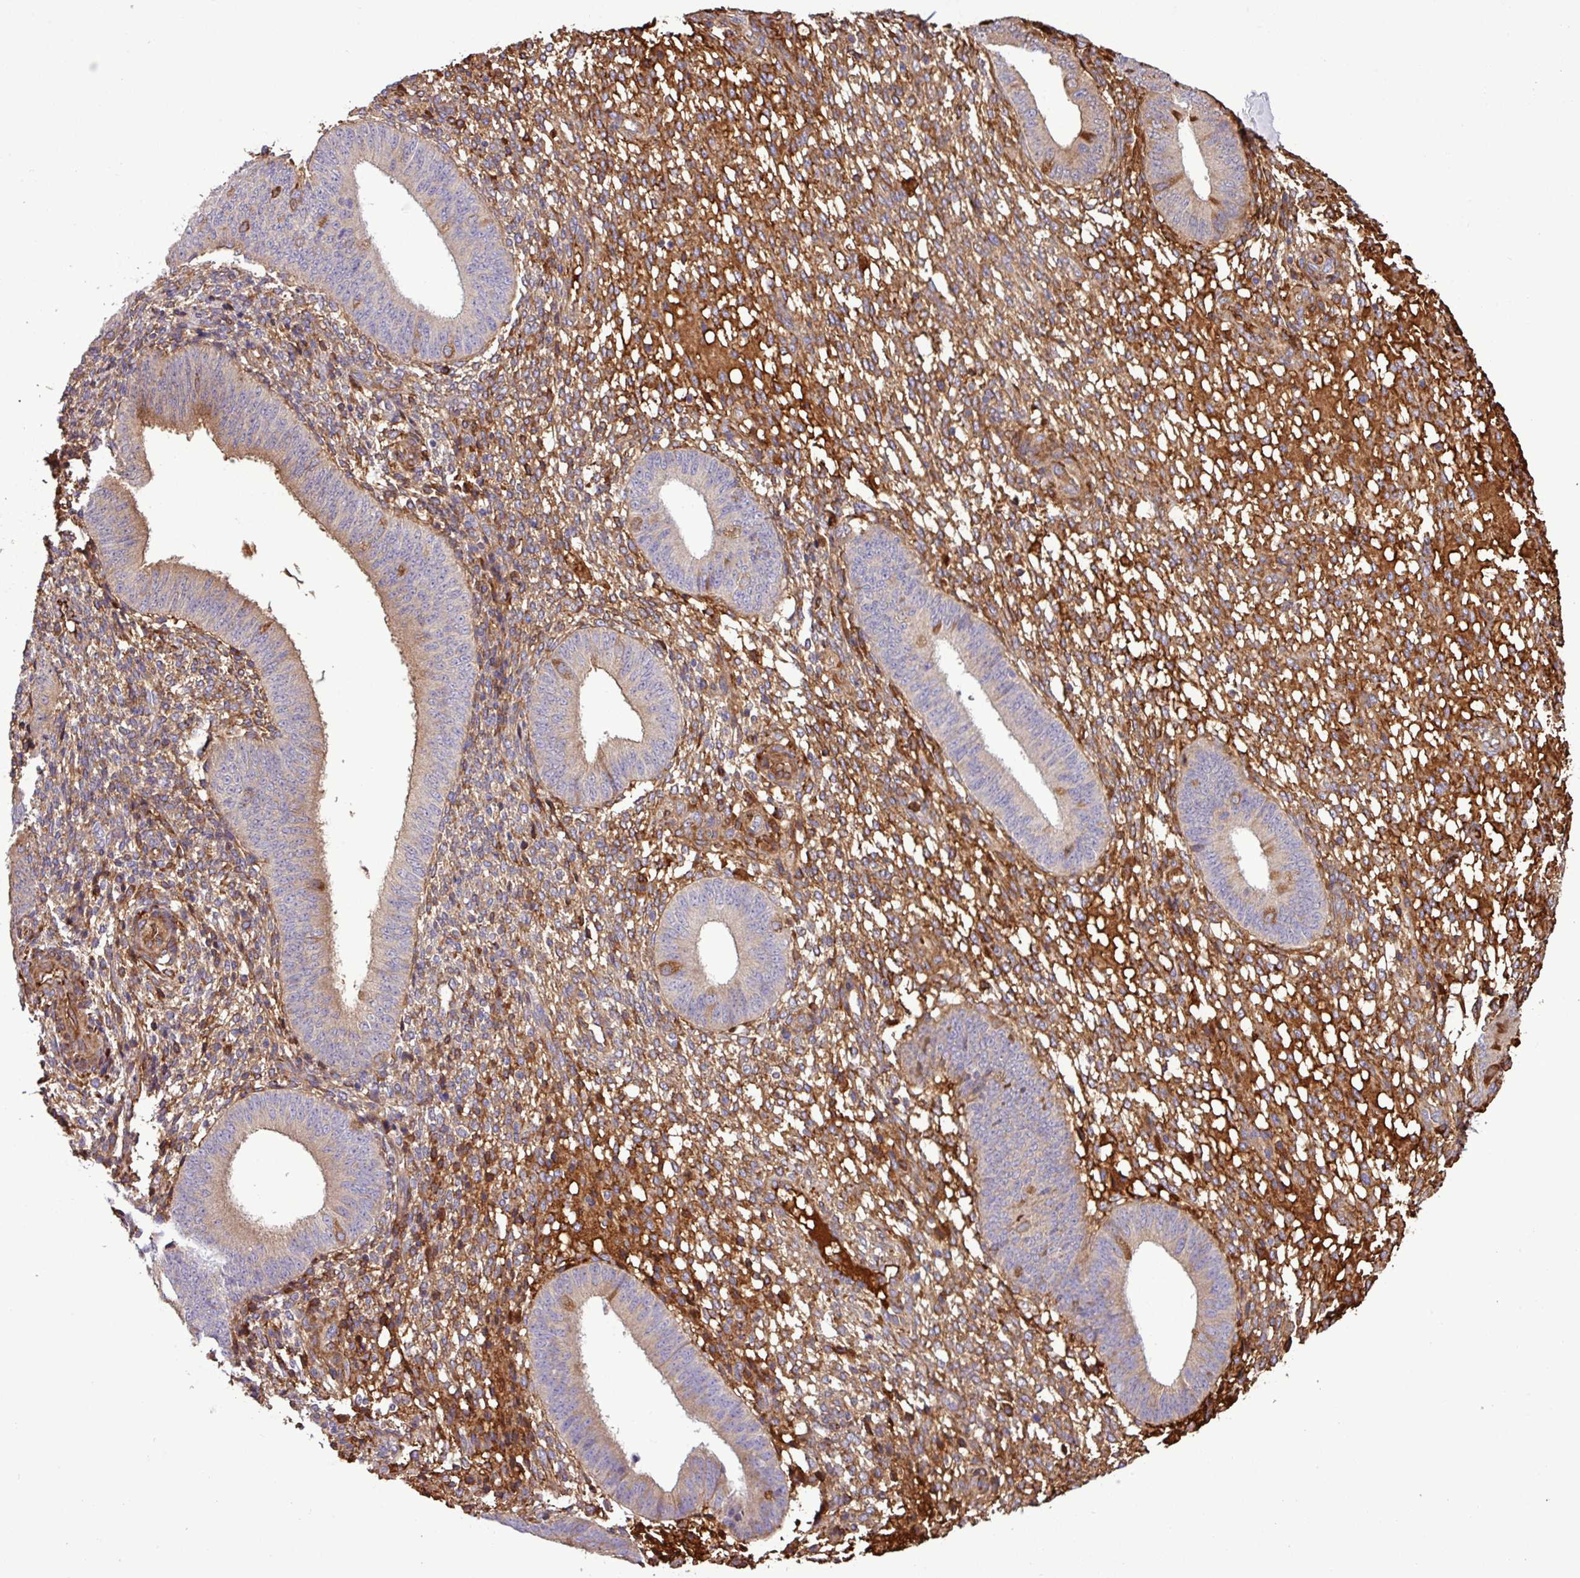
{"staining": {"intensity": "moderate", "quantity": "<25%", "location": "cytoplasmic/membranous"}, "tissue": "endometrium", "cell_type": "Cells in endometrial stroma", "image_type": "normal", "snomed": [{"axis": "morphology", "description": "Normal tissue, NOS"}, {"axis": "topography", "description": "Endometrium"}], "caption": "IHC staining of unremarkable endometrium, which reveals low levels of moderate cytoplasmic/membranous expression in about <25% of cells in endometrial stroma indicating moderate cytoplasmic/membranous protein staining. The staining was performed using DAB (brown) for protein detection and nuclei were counterstained in hematoxylin (blue).", "gene": "CWH43", "patient": {"sex": "female", "age": 49}}